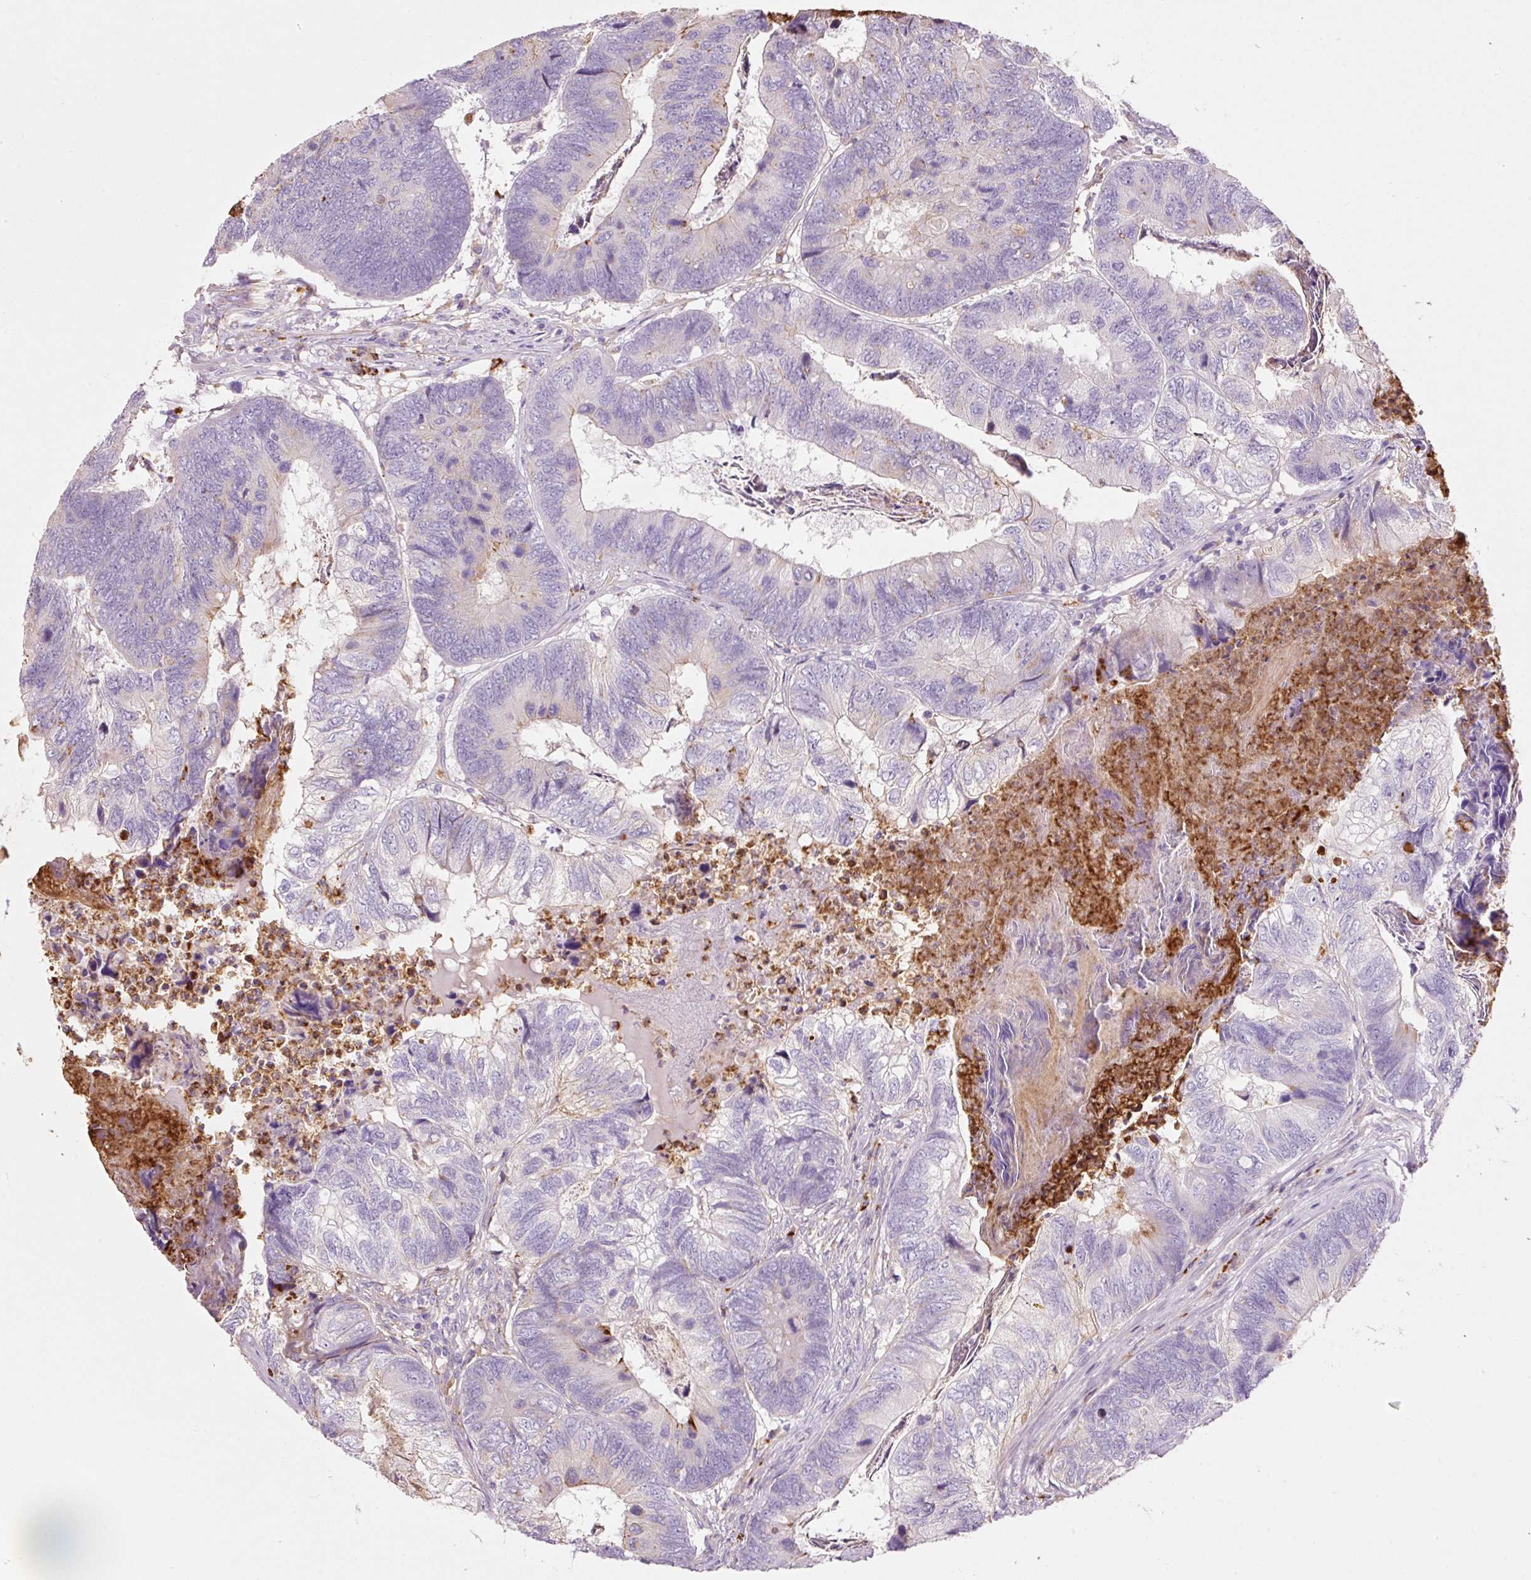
{"staining": {"intensity": "negative", "quantity": "none", "location": "none"}, "tissue": "colorectal cancer", "cell_type": "Tumor cells", "image_type": "cancer", "snomed": [{"axis": "morphology", "description": "Adenocarcinoma, NOS"}, {"axis": "topography", "description": "Colon"}], "caption": "Micrograph shows no protein staining in tumor cells of colorectal cancer tissue.", "gene": "TMC8", "patient": {"sex": "female", "age": 67}}